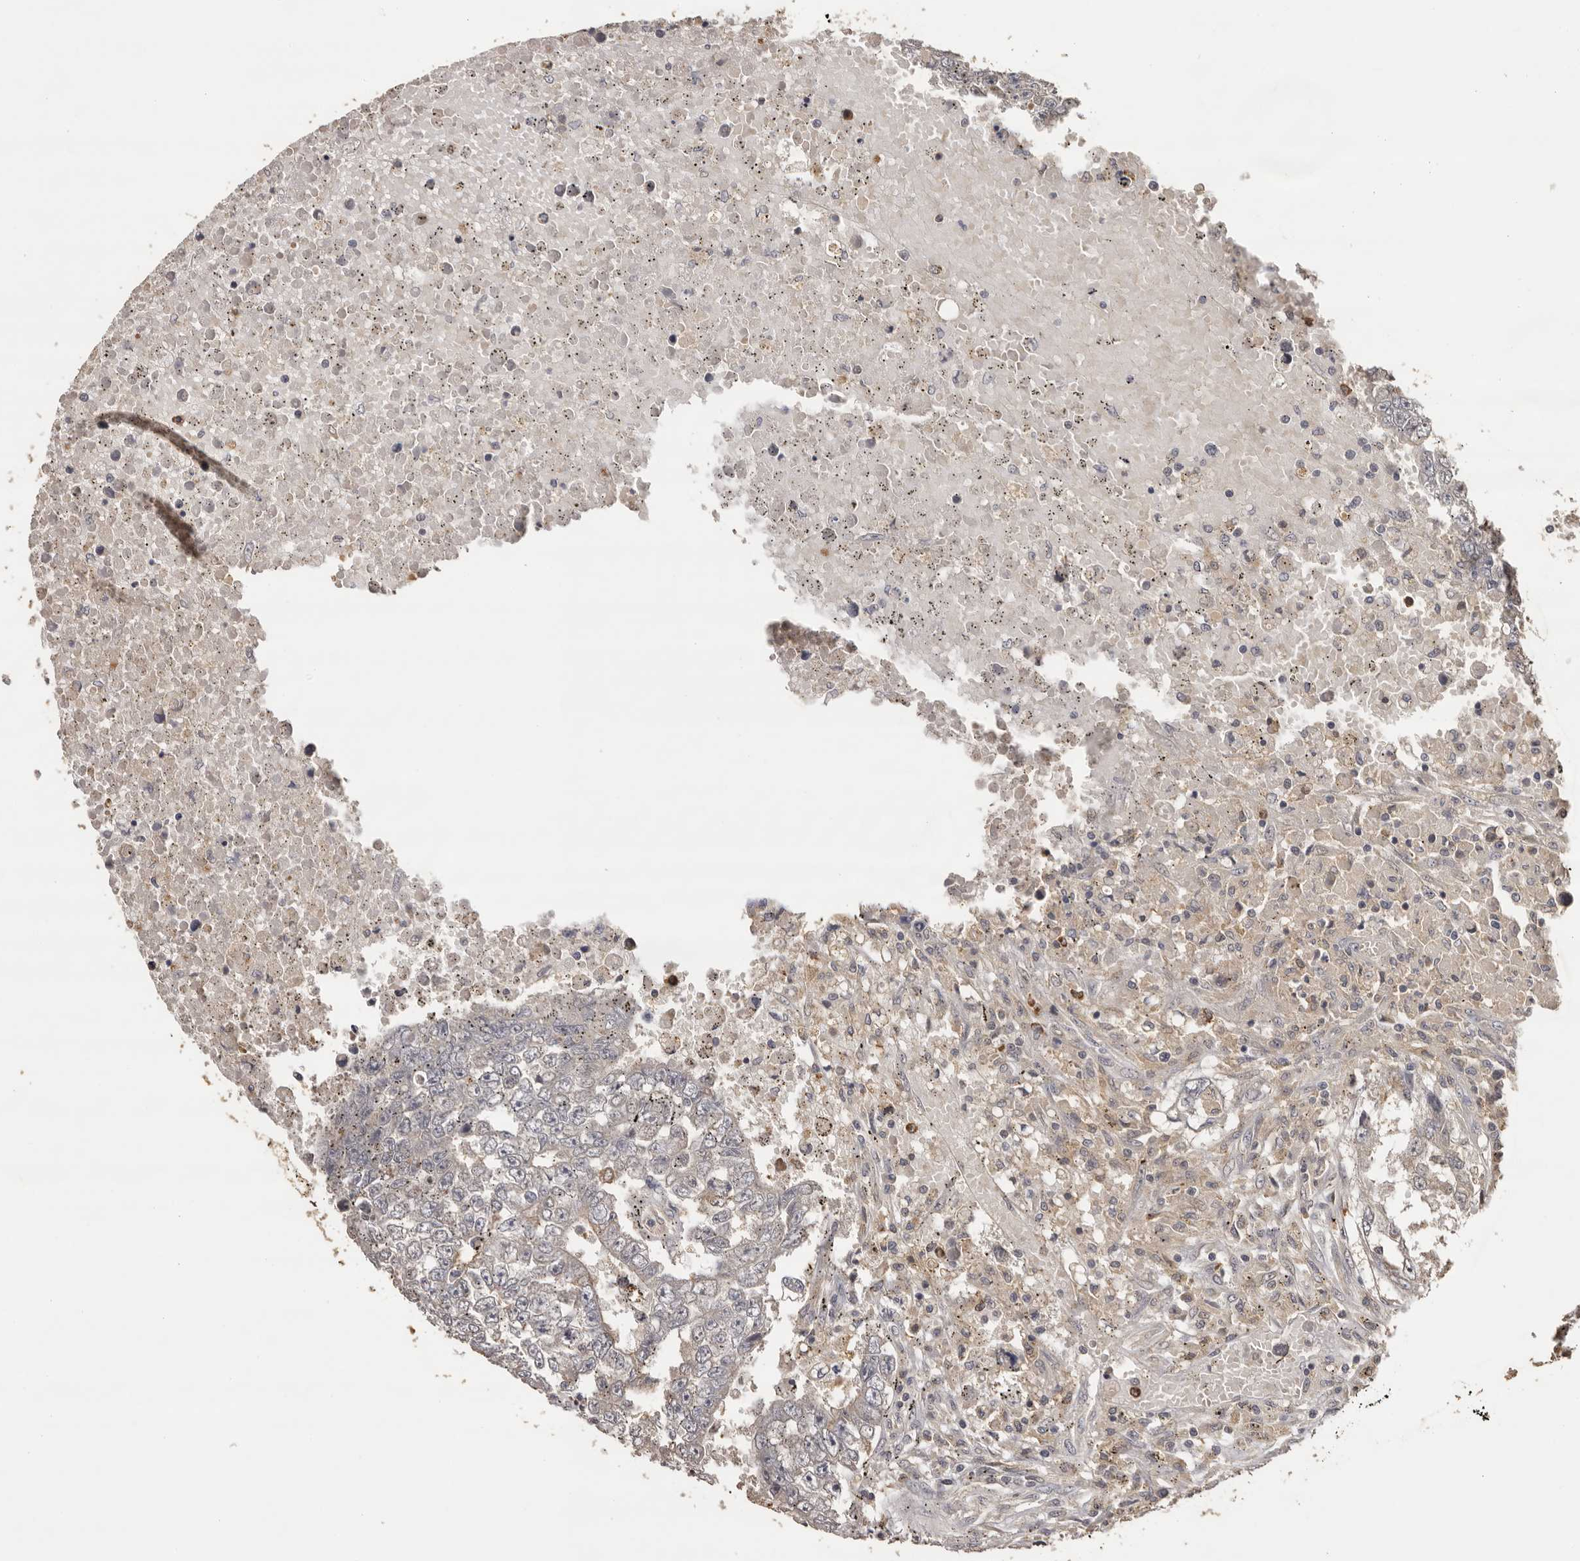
{"staining": {"intensity": "weak", "quantity": "25%-75%", "location": "cytoplasmic/membranous"}, "tissue": "testis cancer", "cell_type": "Tumor cells", "image_type": "cancer", "snomed": [{"axis": "morphology", "description": "Carcinoma, Embryonal, NOS"}, {"axis": "topography", "description": "Testis"}], "caption": "Tumor cells display low levels of weak cytoplasmic/membranous expression in about 25%-75% of cells in human testis cancer (embryonal carcinoma).", "gene": "KIF2B", "patient": {"sex": "male", "age": 25}}